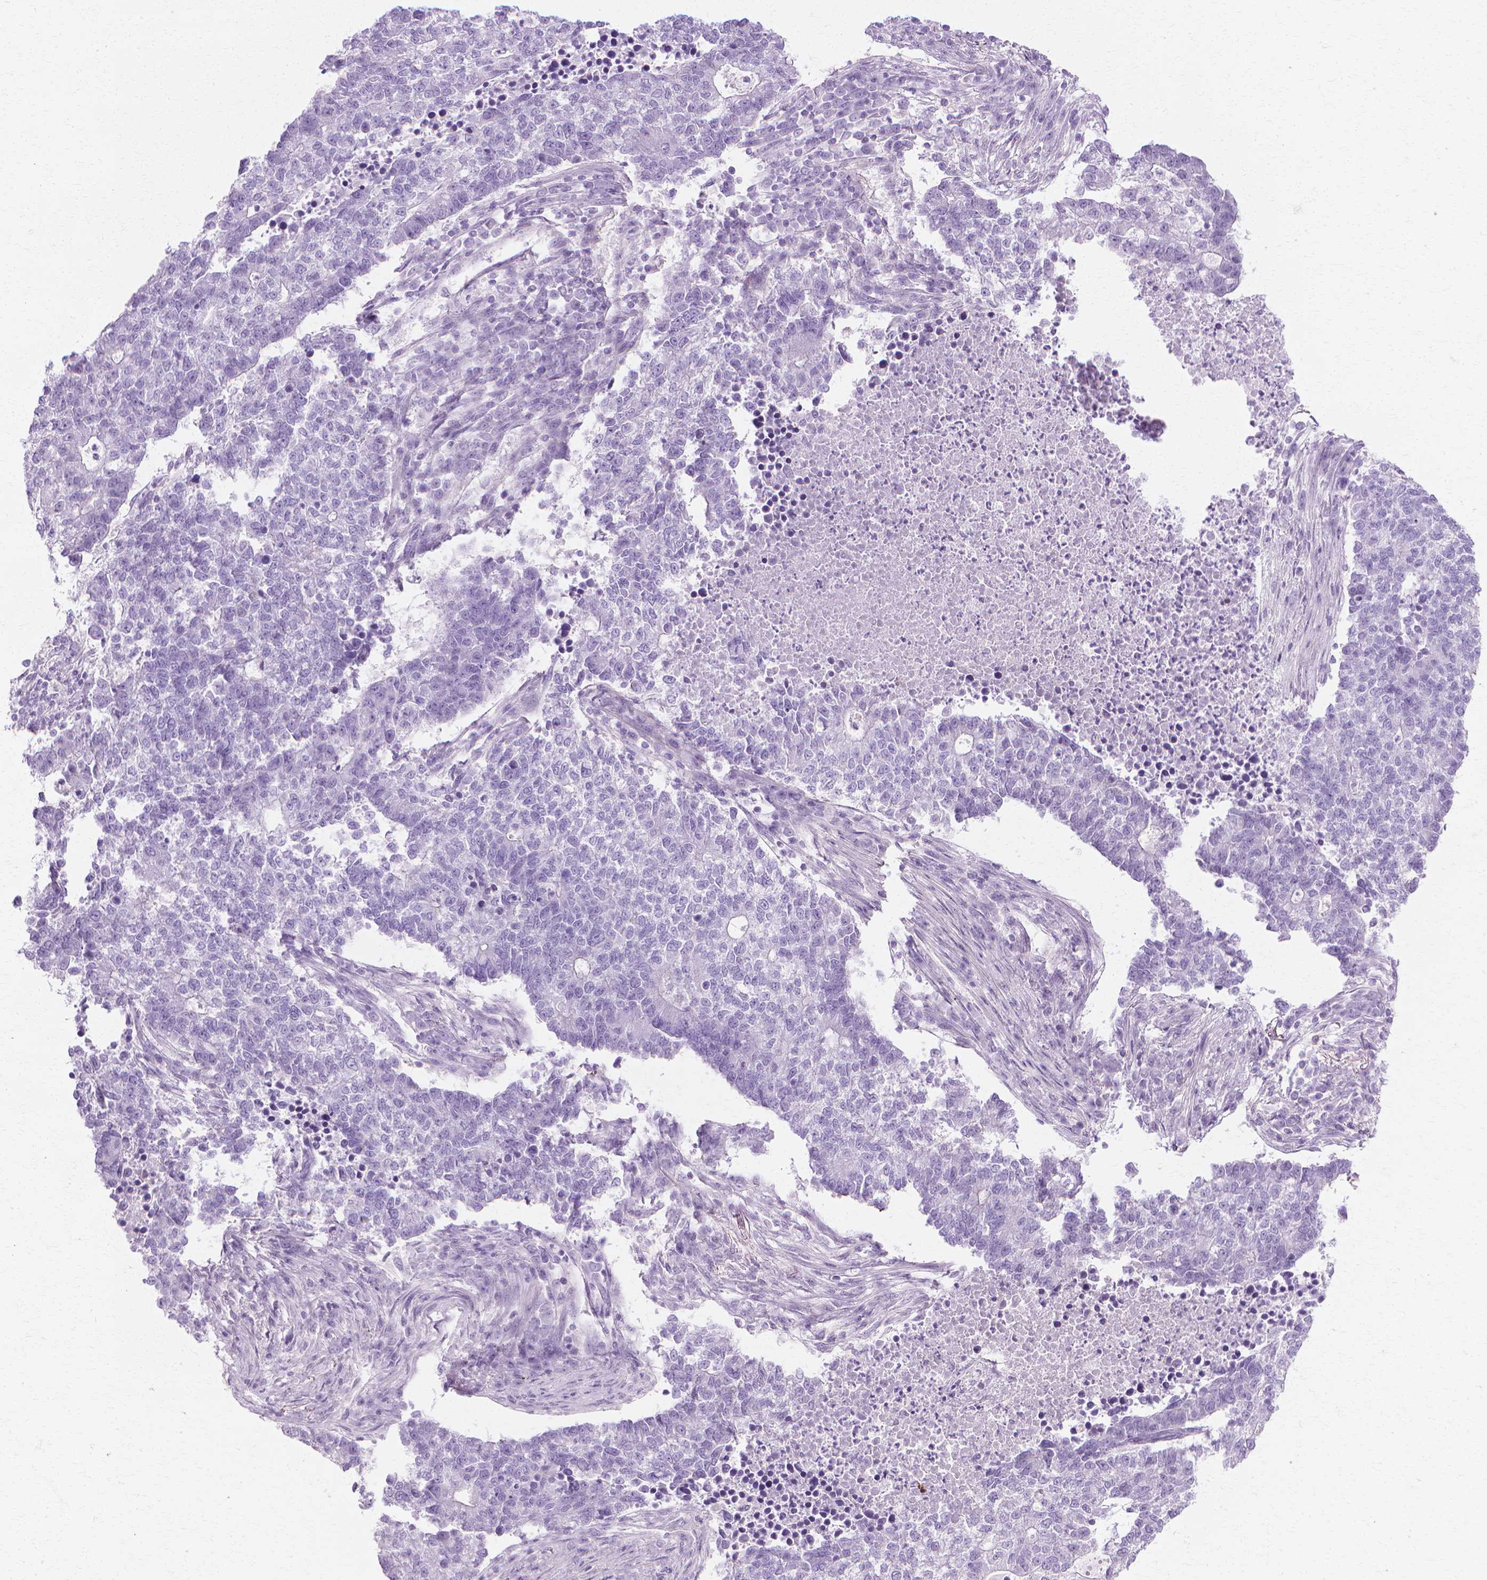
{"staining": {"intensity": "negative", "quantity": "none", "location": "none"}, "tissue": "lung cancer", "cell_type": "Tumor cells", "image_type": "cancer", "snomed": [{"axis": "morphology", "description": "Adenocarcinoma, NOS"}, {"axis": "topography", "description": "Lung"}], "caption": "Immunohistochemical staining of lung cancer (adenocarcinoma) shows no significant expression in tumor cells.", "gene": "CFAP157", "patient": {"sex": "male", "age": 57}}